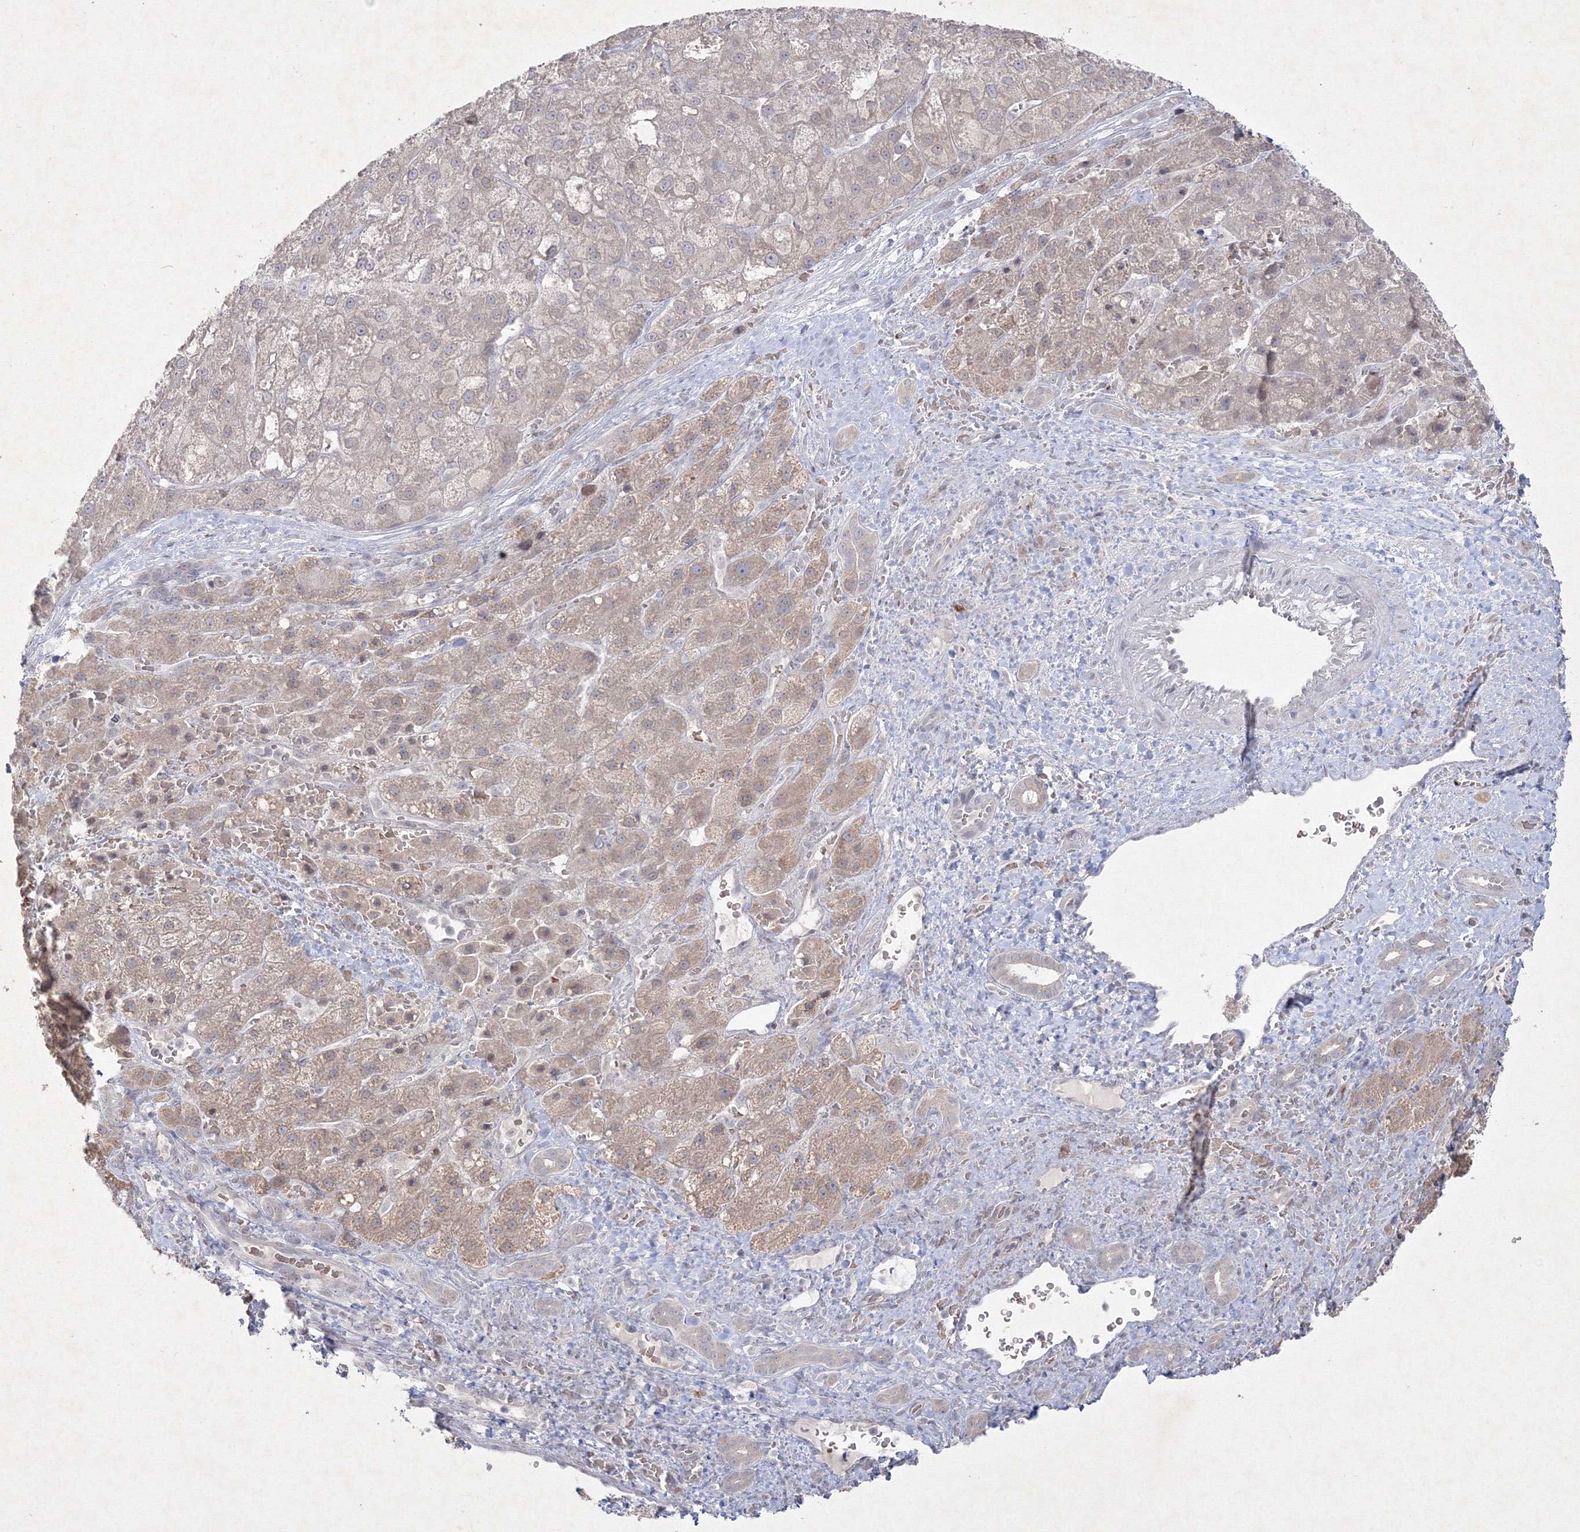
{"staining": {"intensity": "weak", "quantity": "<25%", "location": "cytoplasmic/membranous"}, "tissue": "liver cancer", "cell_type": "Tumor cells", "image_type": "cancer", "snomed": [{"axis": "morphology", "description": "Carcinoma, Hepatocellular, NOS"}, {"axis": "topography", "description": "Liver"}], "caption": "Micrograph shows no protein staining in tumor cells of liver cancer tissue.", "gene": "NXPE3", "patient": {"sex": "male", "age": 57}}